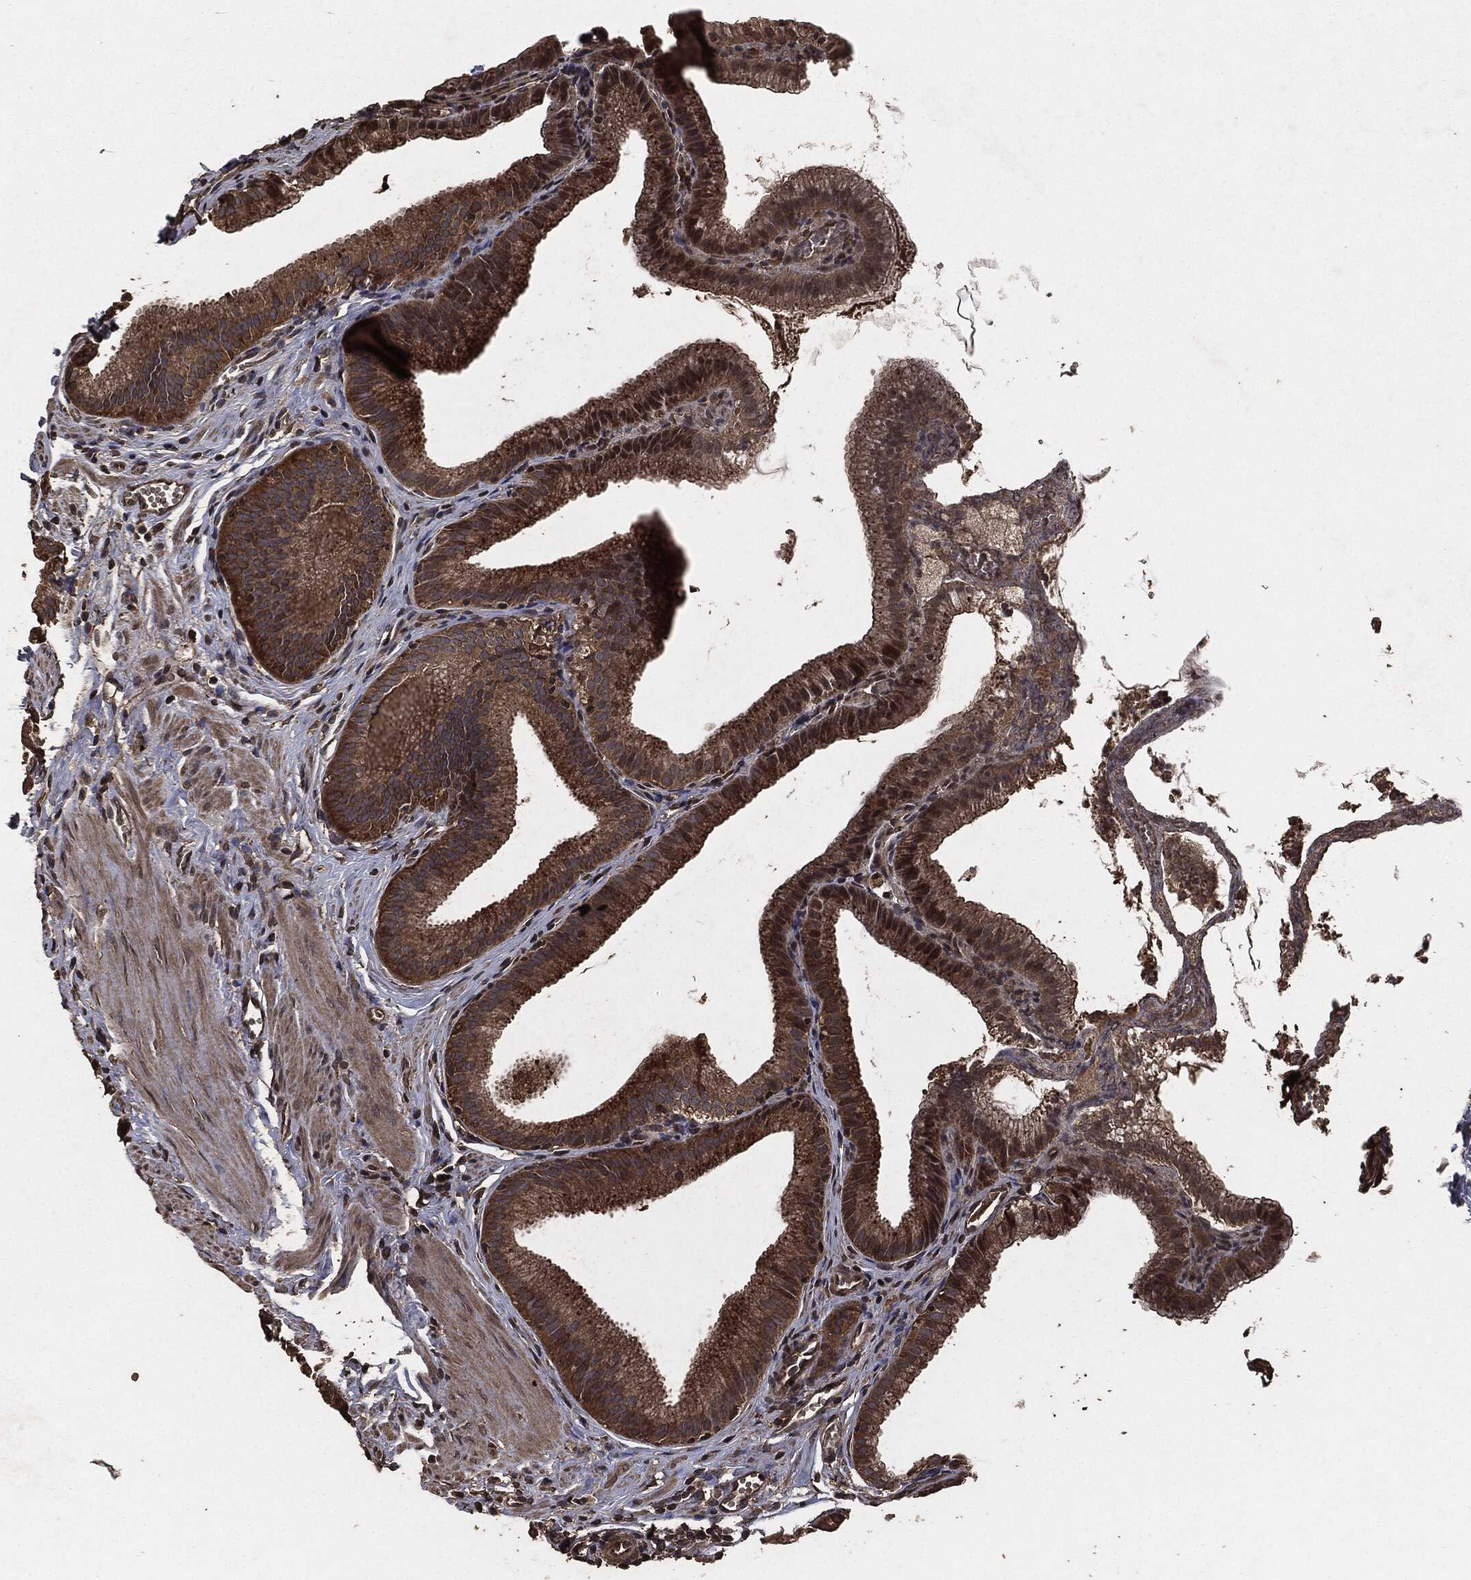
{"staining": {"intensity": "moderate", "quantity": ">75%", "location": "cytoplasmic/membranous"}, "tissue": "gallbladder", "cell_type": "Glandular cells", "image_type": "normal", "snomed": [{"axis": "morphology", "description": "Normal tissue, NOS"}, {"axis": "topography", "description": "Gallbladder"}], "caption": "Immunohistochemical staining of normal gallbladder reveals moderate cytoplasmic/membranous protein positivity in about >75% of glandular cells.", "gene": "AKT1S1", "patient": {"sex": "male", "age": 38}}